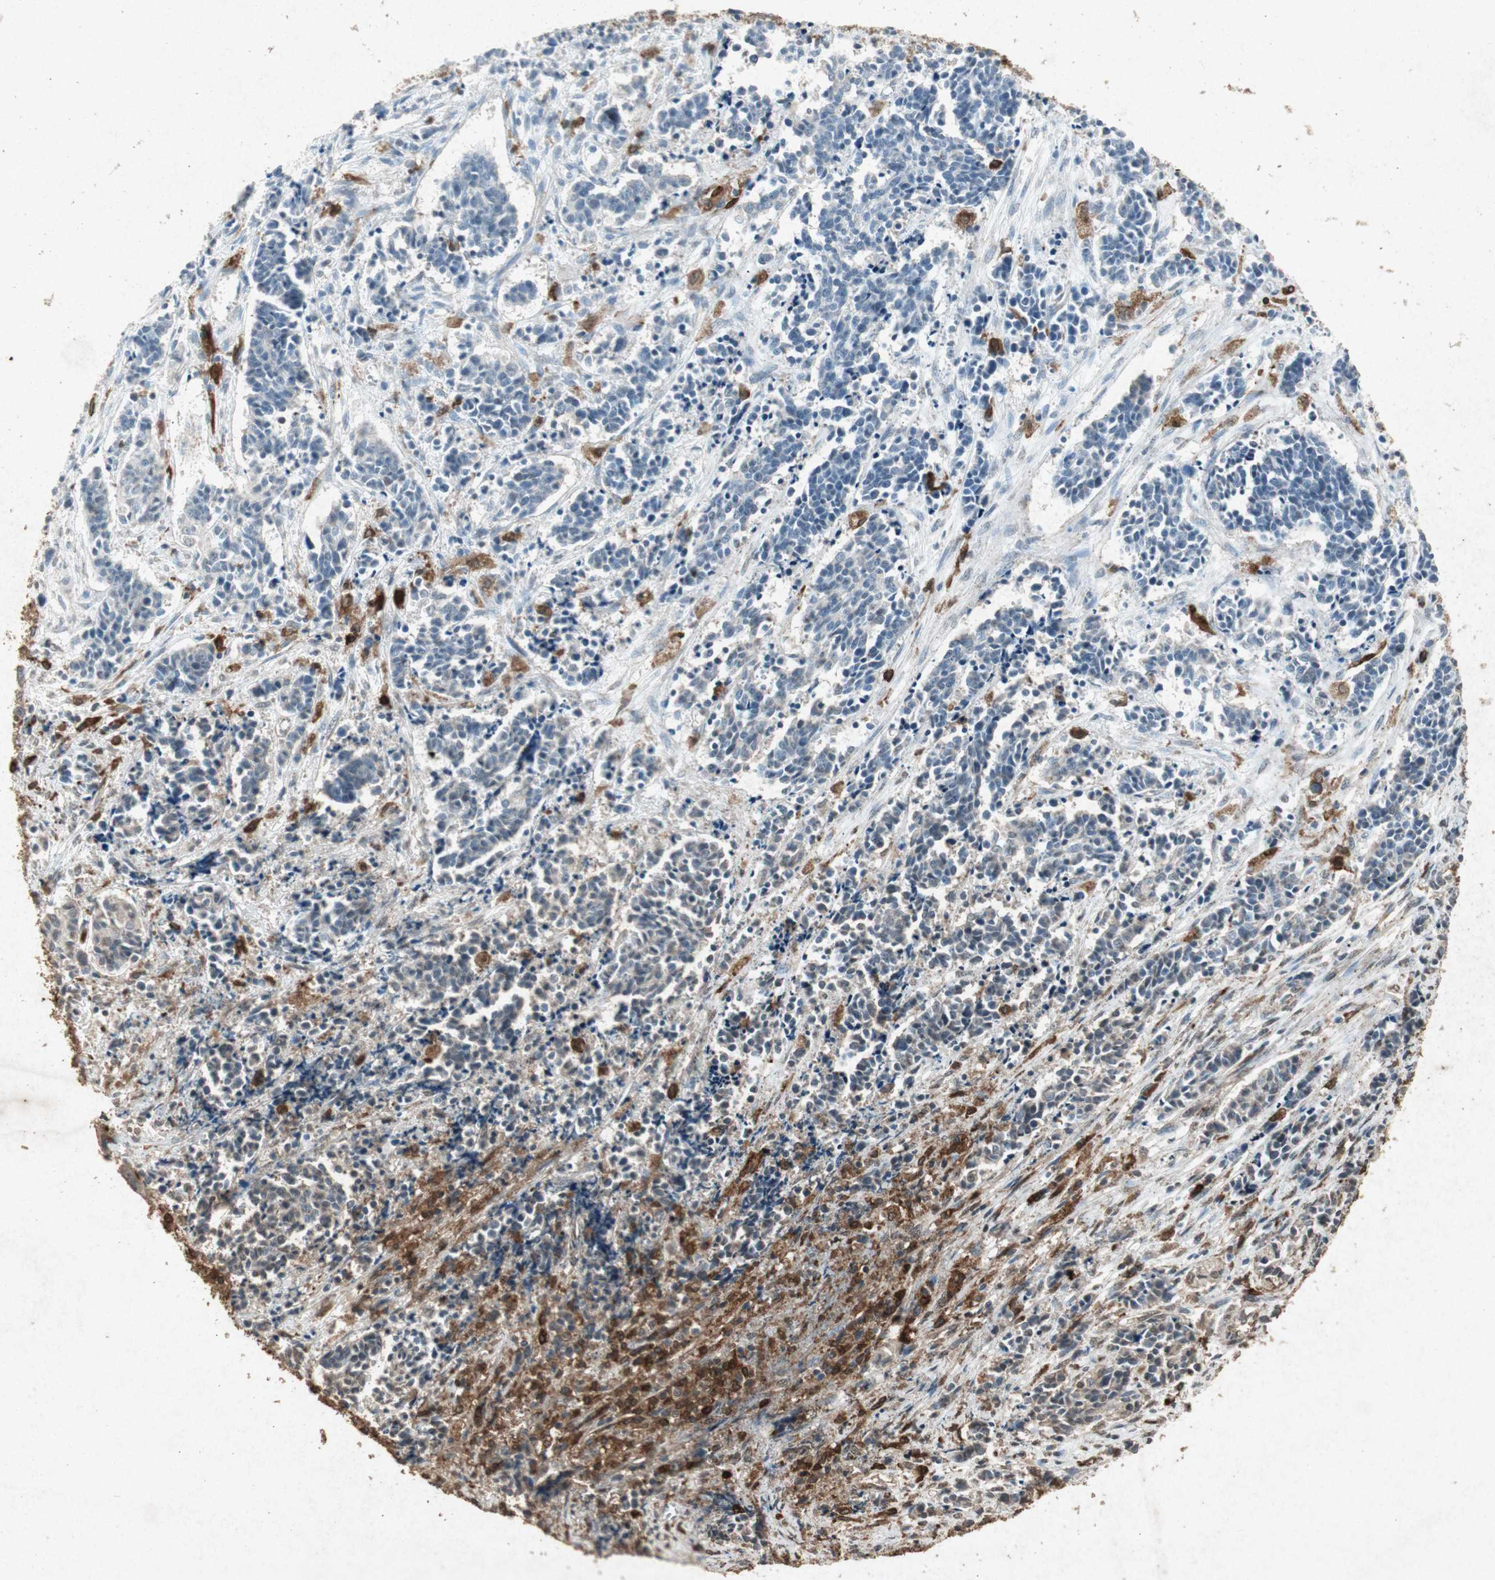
{"staining": {"intensity": "negative", "quantity": "none", "location": "none"}, "tissue": "cervical cancer", "cell_type": "Tumor cells", "image_type": "cancer", "snomed": [{"axis": "morphology", "description": "Squamous cell carcinoma, NOS"}, {"axis": "topography", "description": "Cervix"}], "caption": "Tumor cells are negative for brown protein staining in cervical cancer (squamous cell carcinoma).", "gene": "TYROBP", "patient": {"sex": "female", "age": 35}}